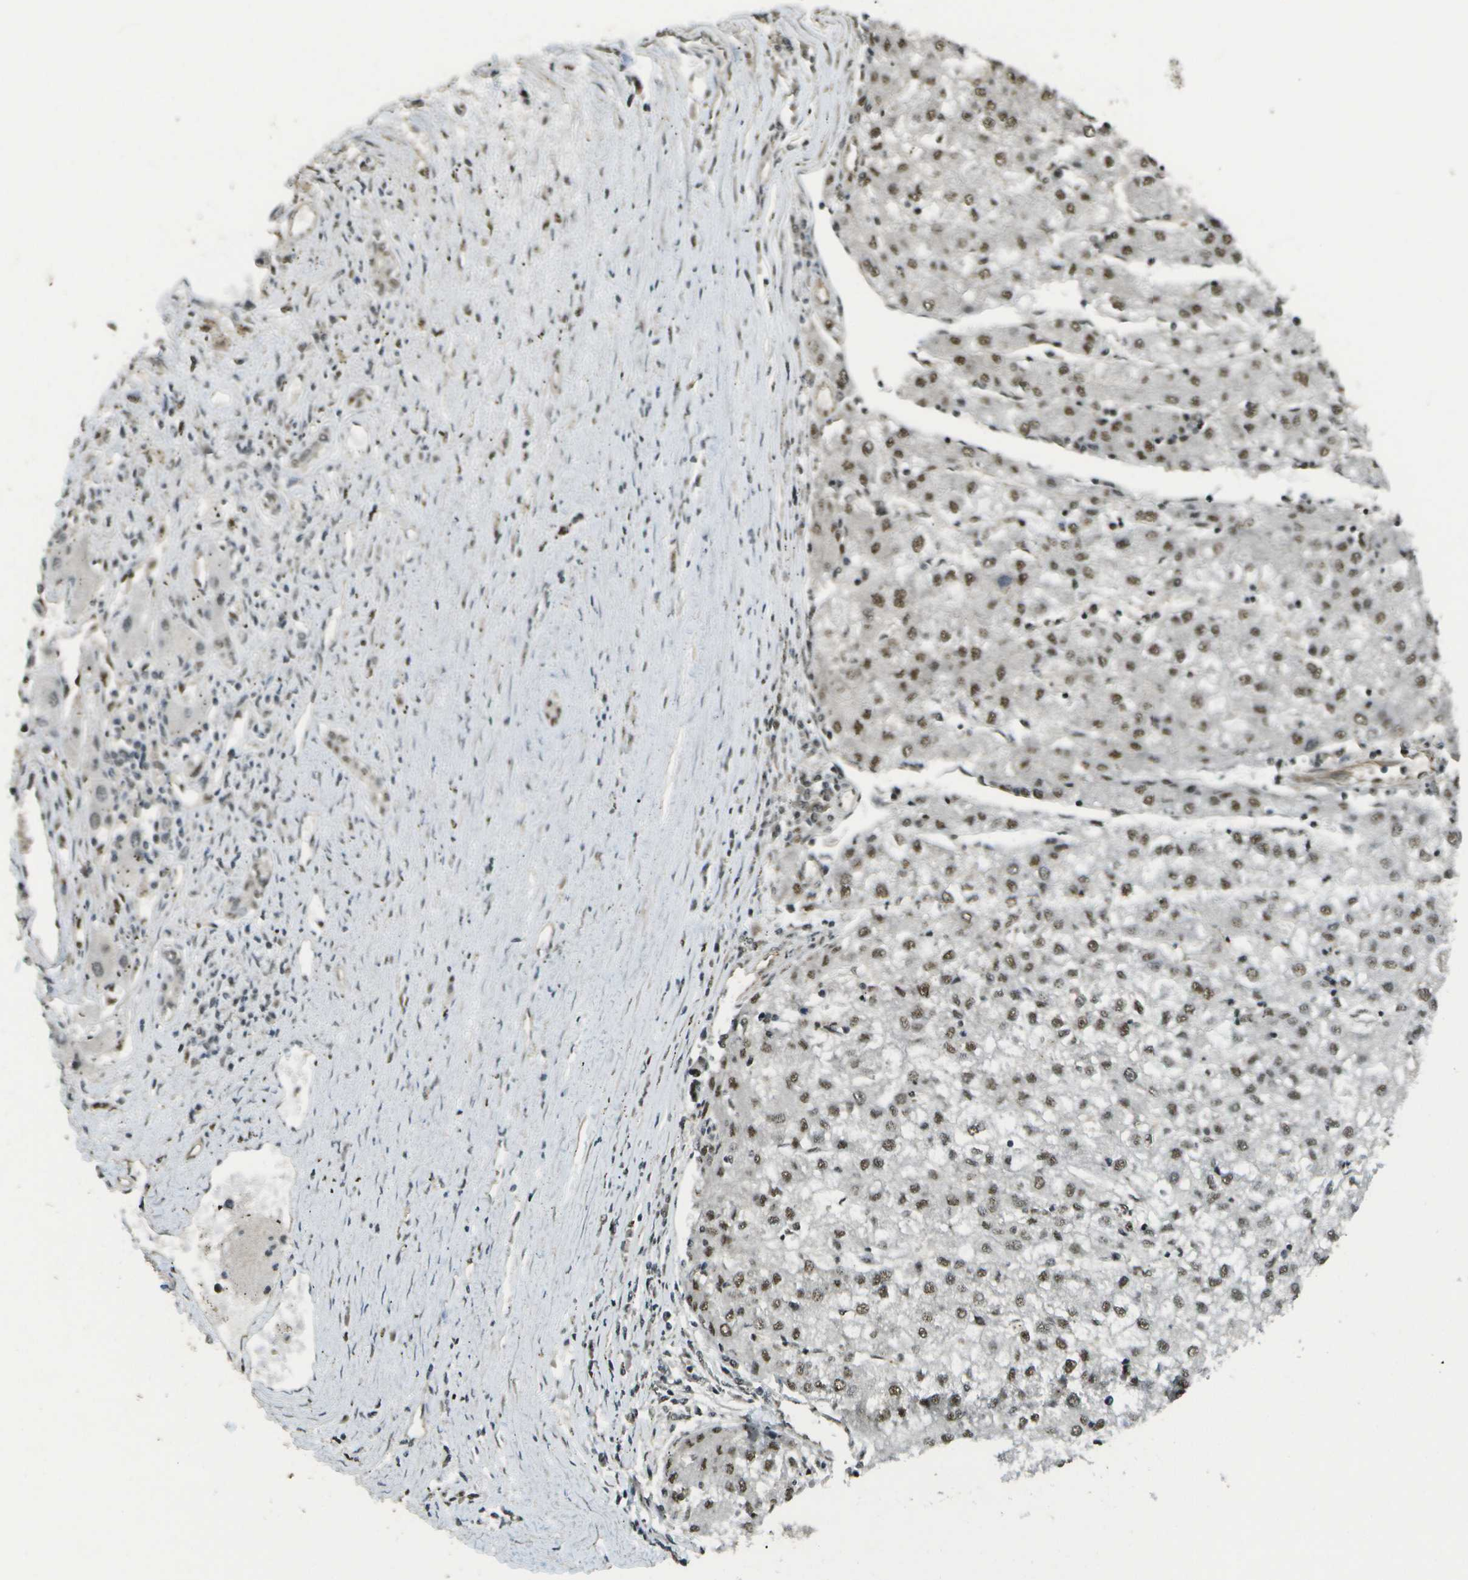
{"staining": {"intensity": "moderate", "quantity": "25%-75%", "location": "nuclear"}, "tissue": "liver cancer", "cell_type": "Tumor cells", "image_type": "cancer", "snomed": [{"axis": "morphology", "description": "Carcinoma, Hepatocellular, NOS"}, {"axis": "topography", "description": "Liver"}], "caption": "An IHC histopathology image of neoplastic tissue is shown. Protein staining in brown shows moderate nuclear positivity in hepatocellular carcinoma (liver) within tumor cells.", "gene": "KAT5", "patient": {"sex": "male", "age": 72}}